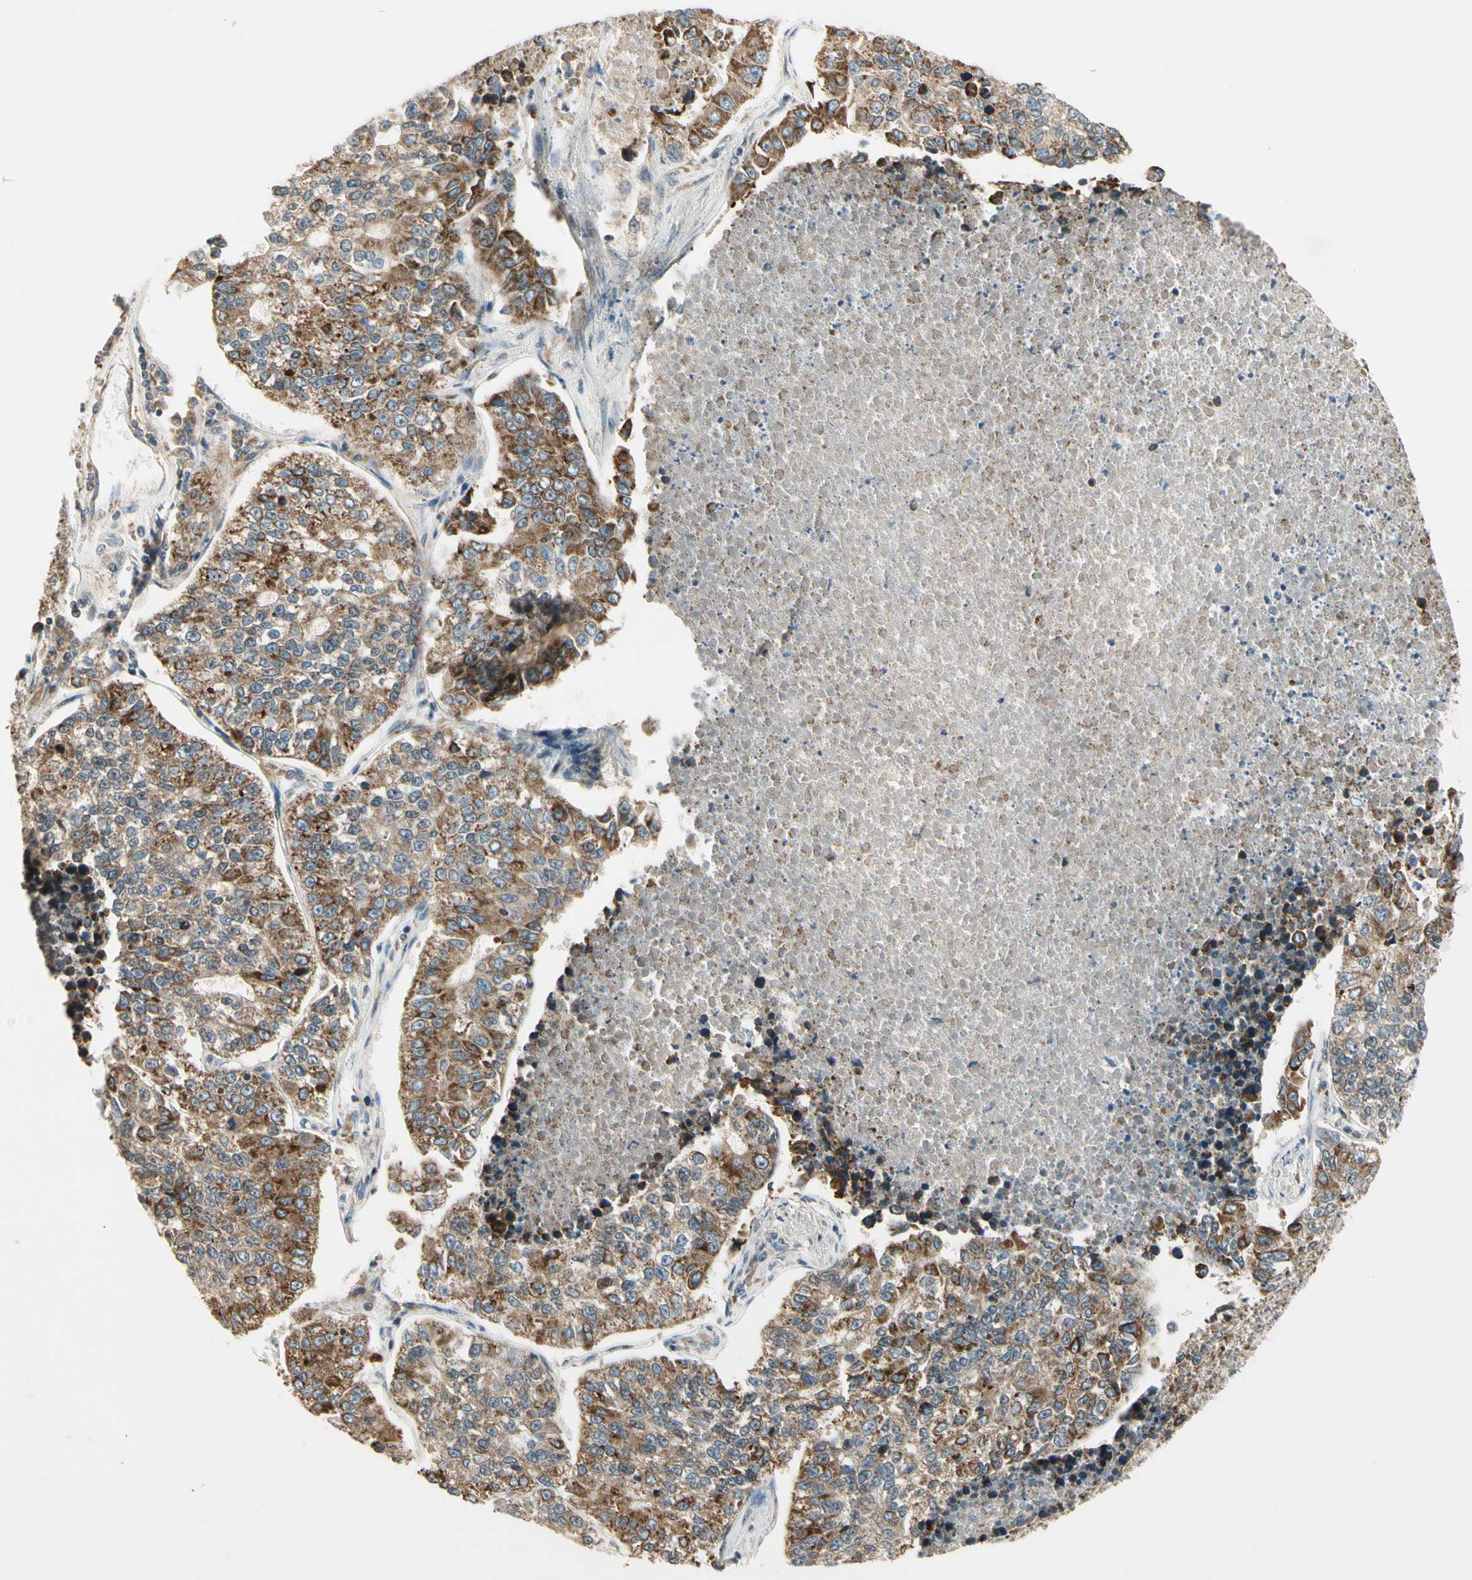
{"staining": {"intensity": "moderate", "quantity": ">75%", "location": "cytoplasmic/membranous"}, "tissue": "lung cancer", "cell_type": "Tumor cells", "image_type": "cancer", "snomed": [{"axis": "morphology", "description": "Adenocarcinoma, NOS"}, {"axis": "topography", "description": "Lung"}], "caption": "This is an image of IHC staining of lung cancer (adenocarcinoma), which shows moderate staining in the cytoplasmic/membranous of tumor cells.", "gene": "KHDC4", "patient": {"sex": "male", "age": 49}}